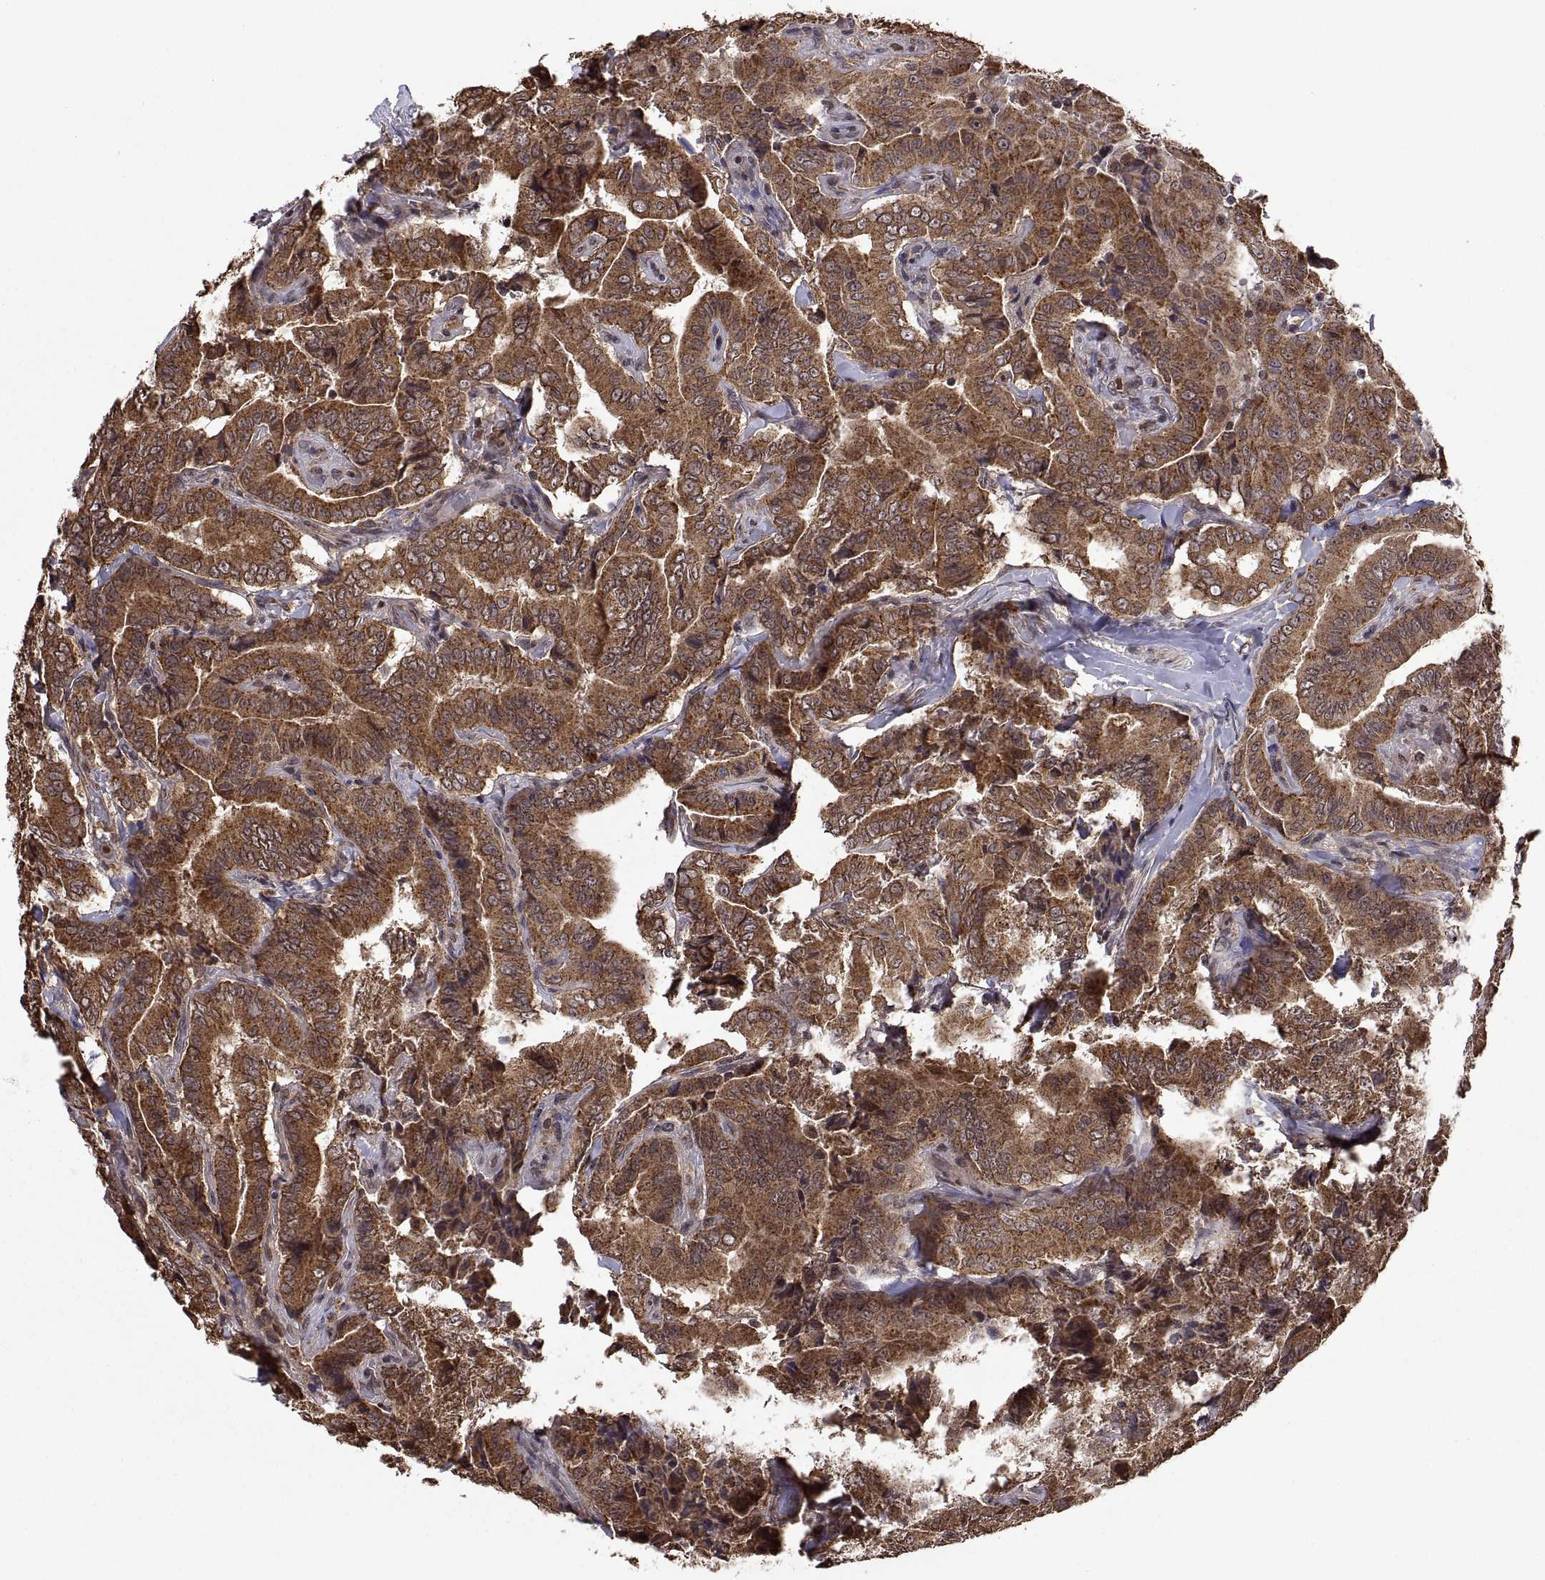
{"staining": {"intensity": "moderate", "quantity": ">75%", "location": "cytoplasmic/membranous"}, "tissue": "thyroid cancer", "cell_type": "Tumor cells", "image_type": "cancer", "snomed": [{"axis": "morphology", "description": "Papillary adenocarcinoma, NOS"}, {"axis": "topography", "description": "Thyroid gland"}], "caption": "This micrograph displays papillary adenocarcinoma (thyroid) stained with immunohistochemistry (IHC) to label a protein in brown. The cytoplasmic/membranous of tumor cells show moderate positivity for the protein. Nuclei are counter-stained blue.", "gene": "ZNRF2", "patient": {"sex": "male", "age": 61}}